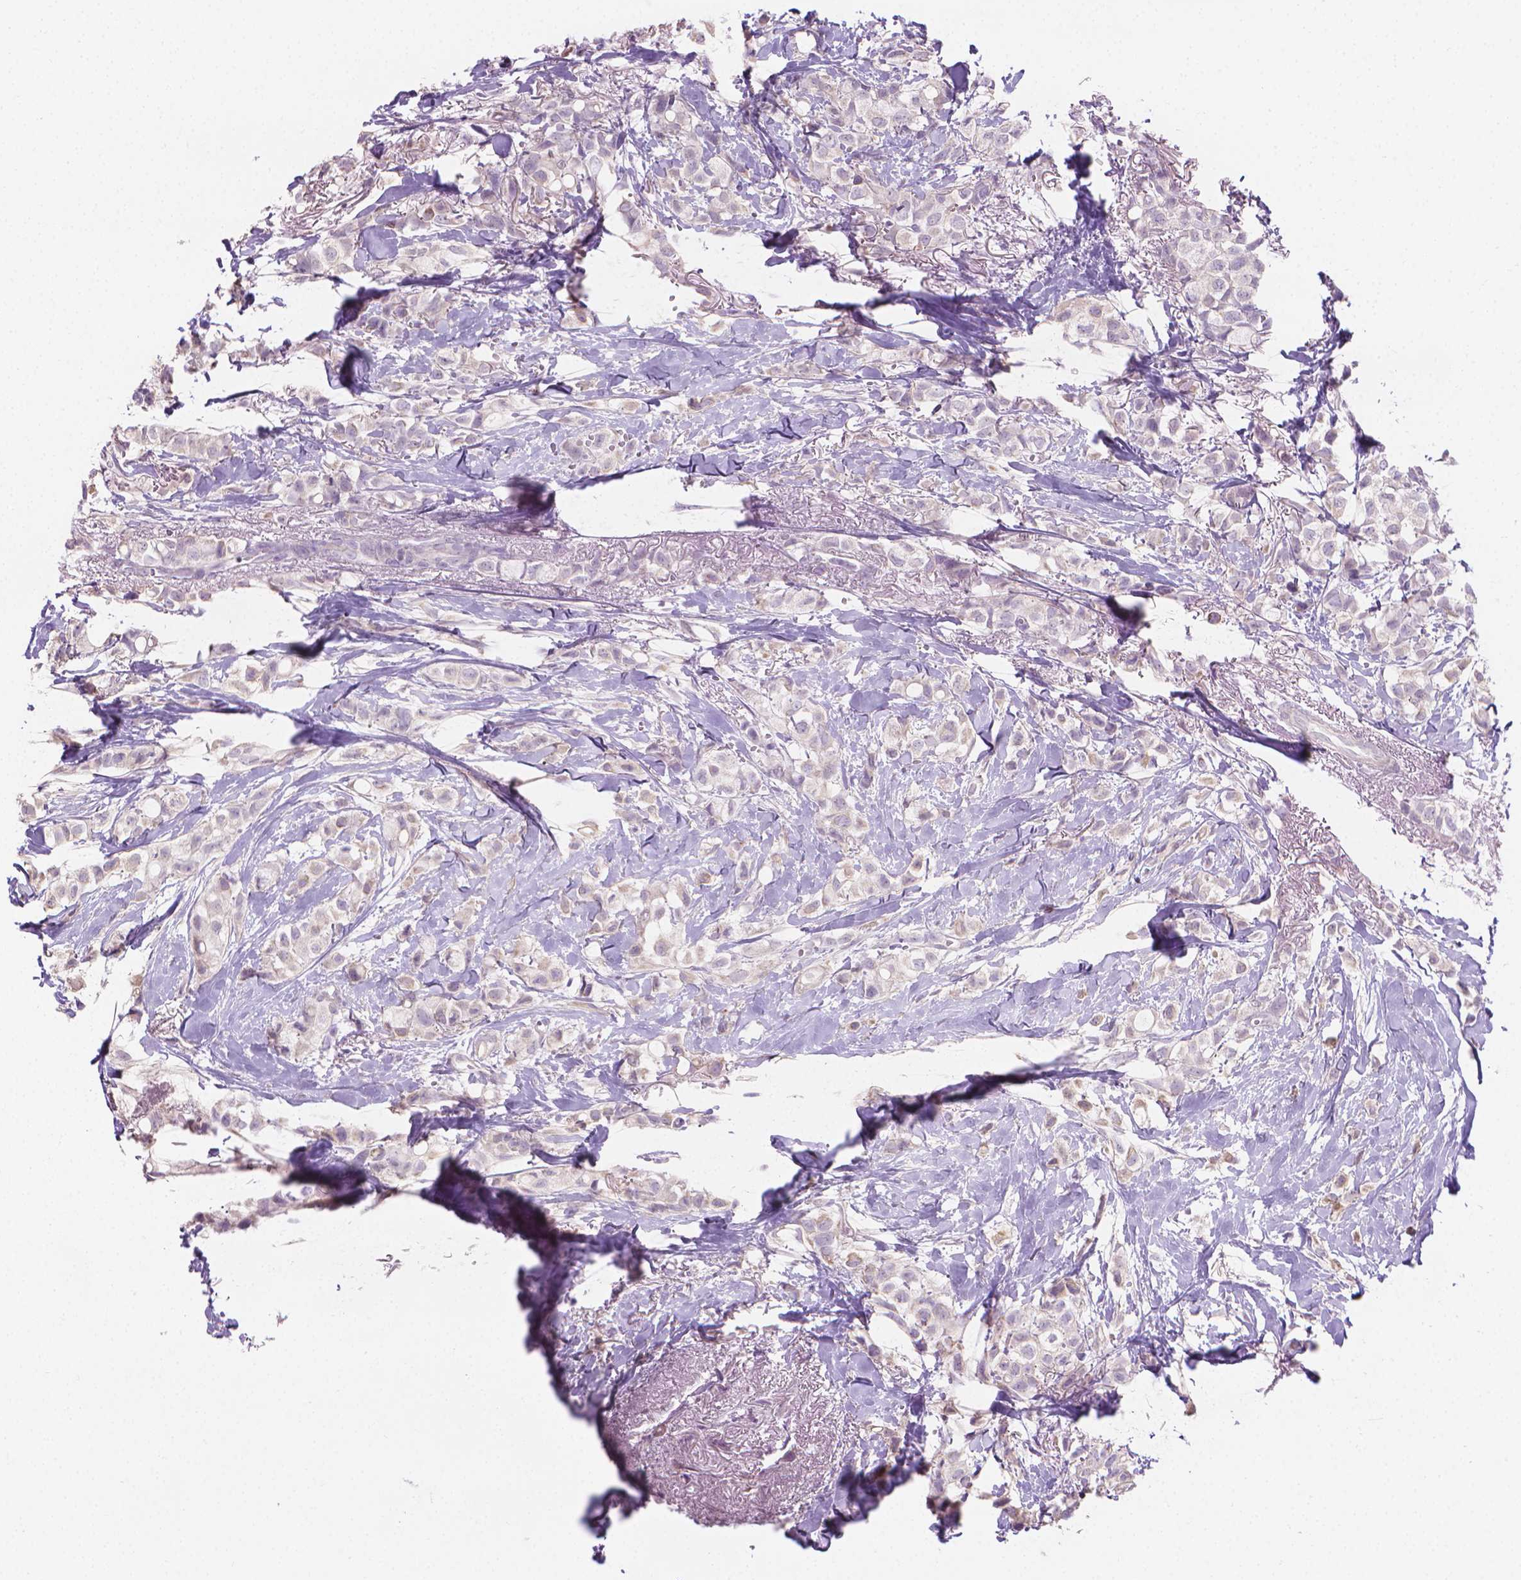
{"staining": {"intensity": "negative", "quantity": "none", "location": "none"}, "tissue": "breast cancer", "cell_type": "Tumor cells", "image_type": "cancer", "snomed": [{"axis": "morphology", "description": "Duct carcinoma"}, {"axis": "topography", "description": "Breast"}], "caption": "Human intraductal carcinoma (breast) stained for a protein using IHC reveals no staining in tumor cells.", "gene": "GSDMA", "patient": {"sex": "female", "age": 85}}